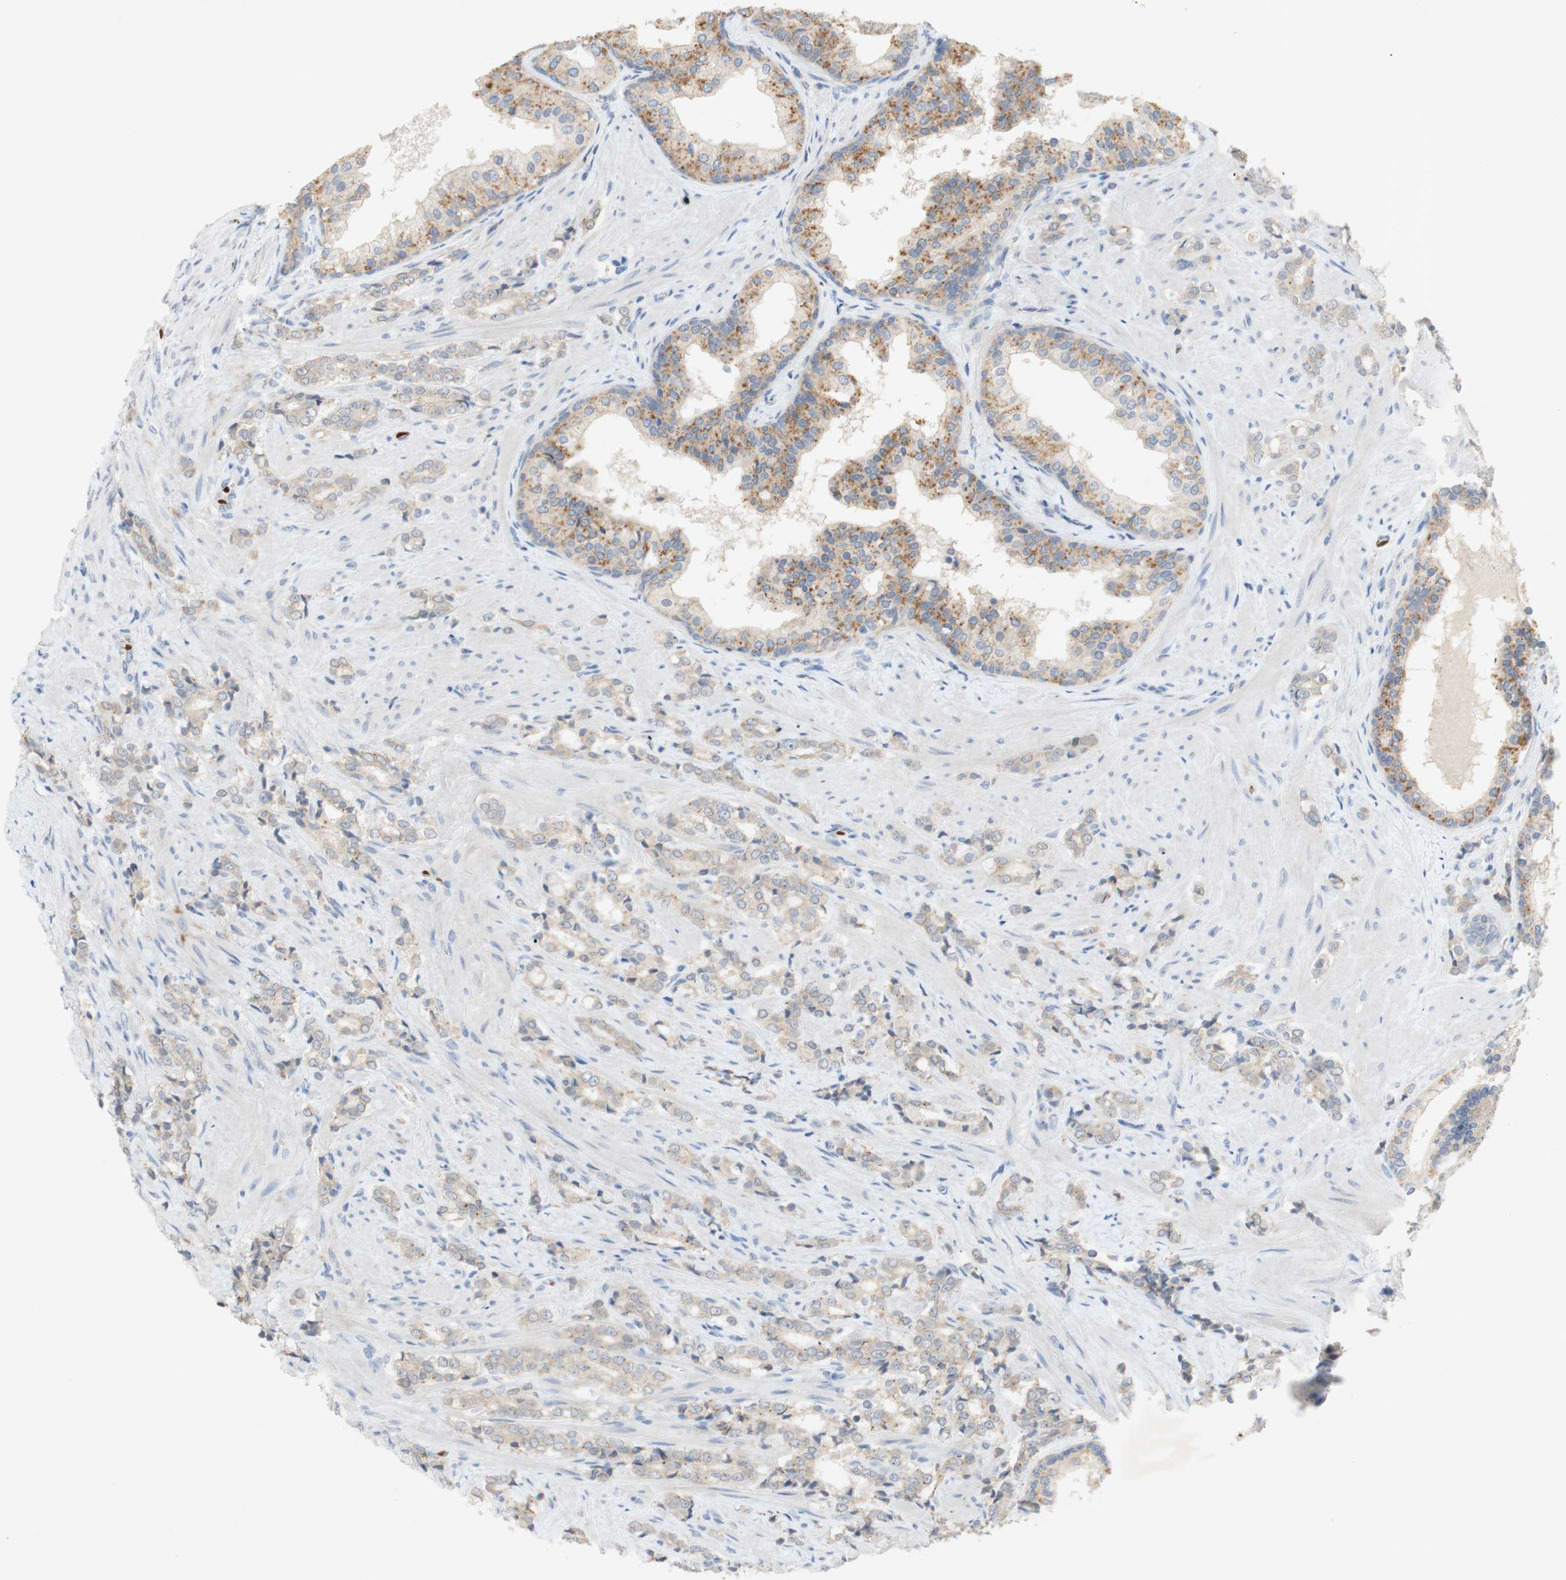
{"staining": {"intensity": "weak", "quantity": "25%-75%", "location": "cytoplasmic/membranous"}, "tissue": "prostate cancer", "cell_type": "Tumor cells", "image_type": "cancer", "snomed": [{"axis": "morphology", "description": "Adenocarcinoma, Low grade"}, {"axis": "topography", "description": "Prostate"}], "caption": "Immunohistochemical staining of human prostate low-grade adenocarcinoma exhibits low levels of weak cytoplasmic/membranous positivity in approximately 25%-75% of tumor cells.", "gene": "EPO", "patient": {"sex": "male", "age": 60}}